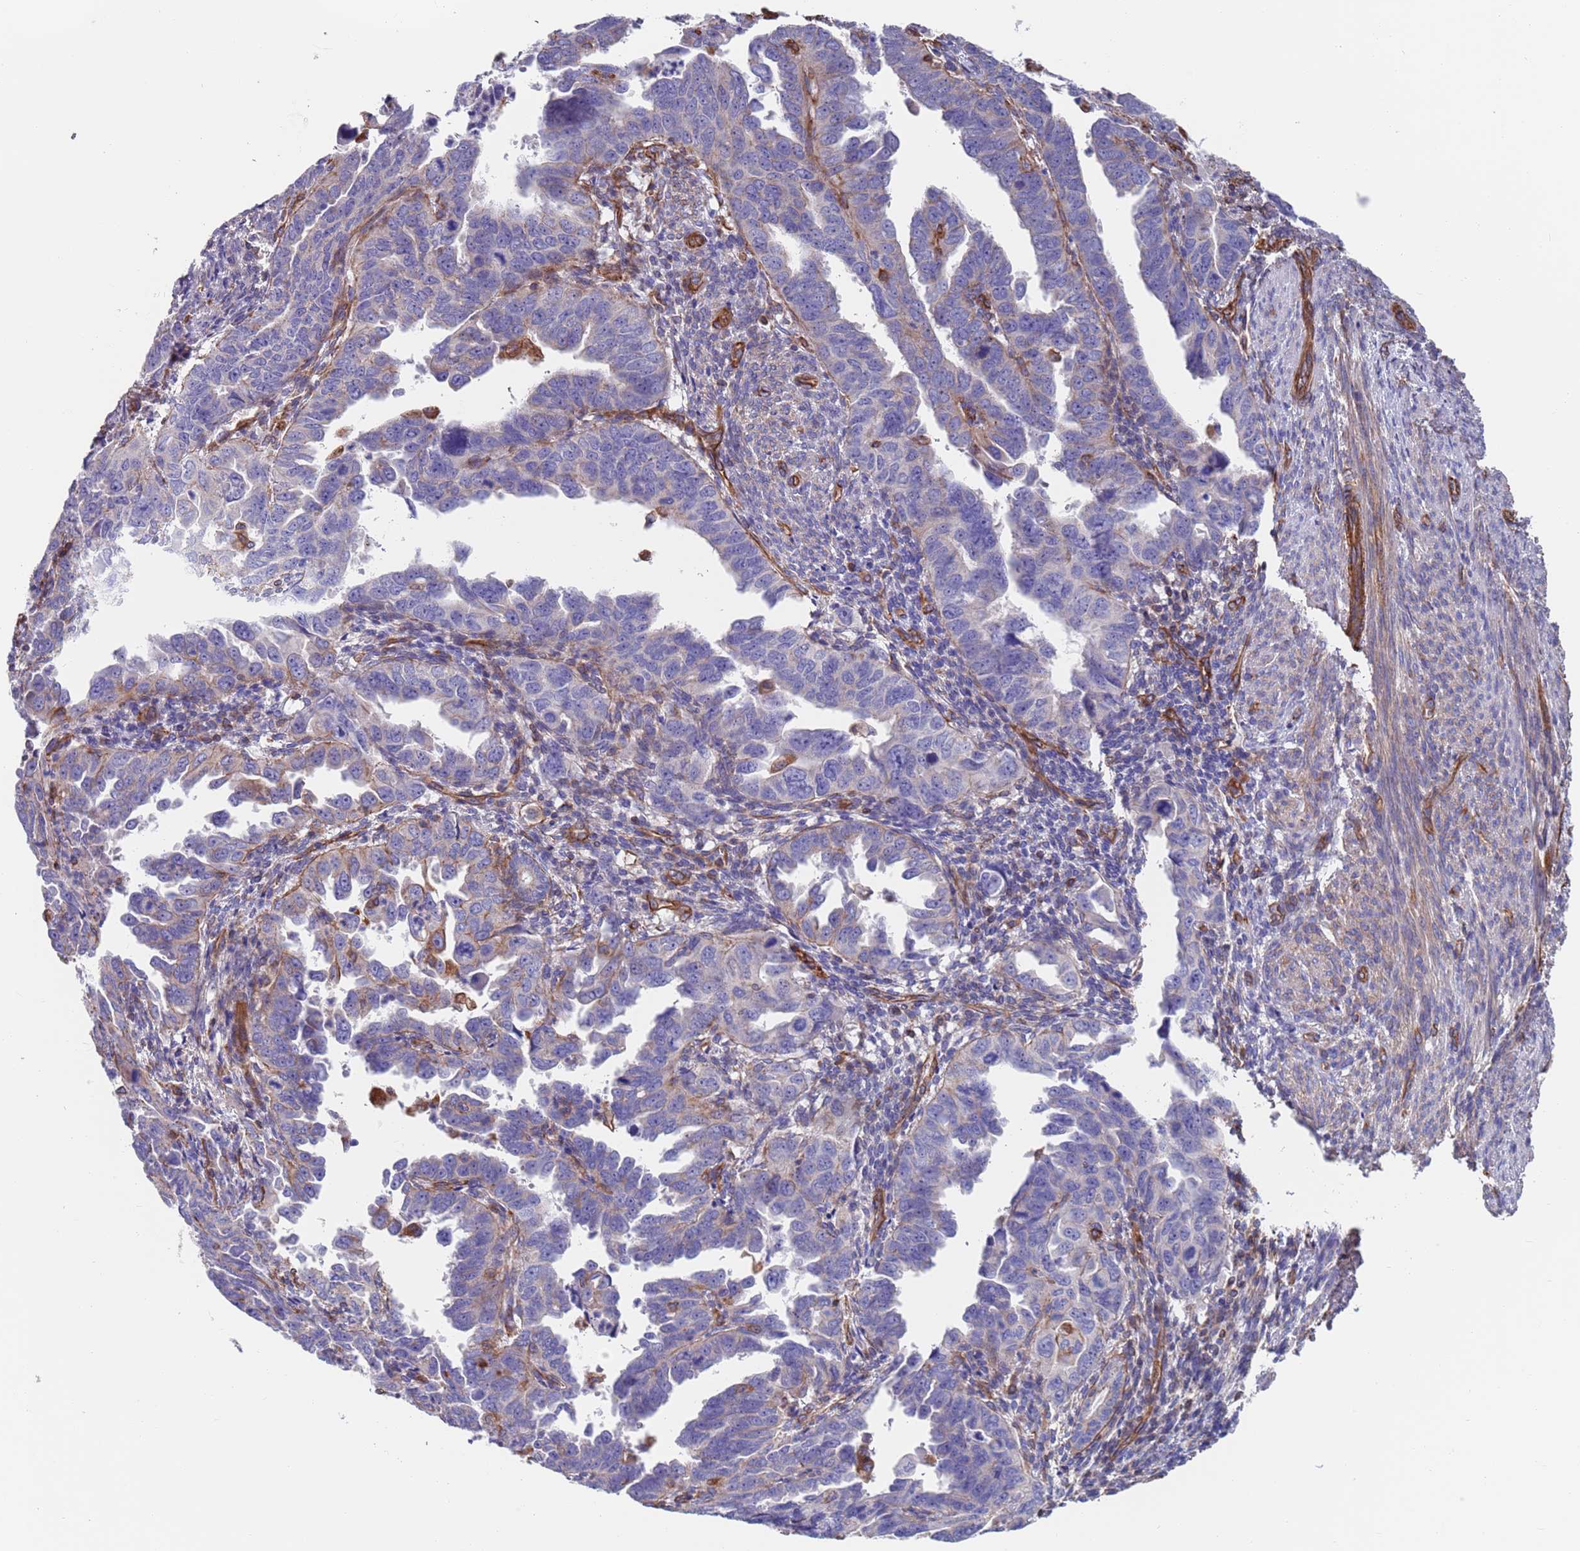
{"staining": {"intensity": "weak", "quantity": "<25%", "location": "cytoplasmic/membranous"}, "tissue": "endometrial cancer", "cell_type": "Tumor cells", "image_type": "cancer", "snomed": [{"axis": "morphology", "description": "Adenocarcinoma, NOS"}, {"axis": "topography", "description": "Endometrium"}], "caption": "Photomicrograph shows no protein staining in tumor cells of endometrial adenocarcinoma tissue.", "gene": "JAKMIP2", "patient": {"sex": "female", "age": 65}}